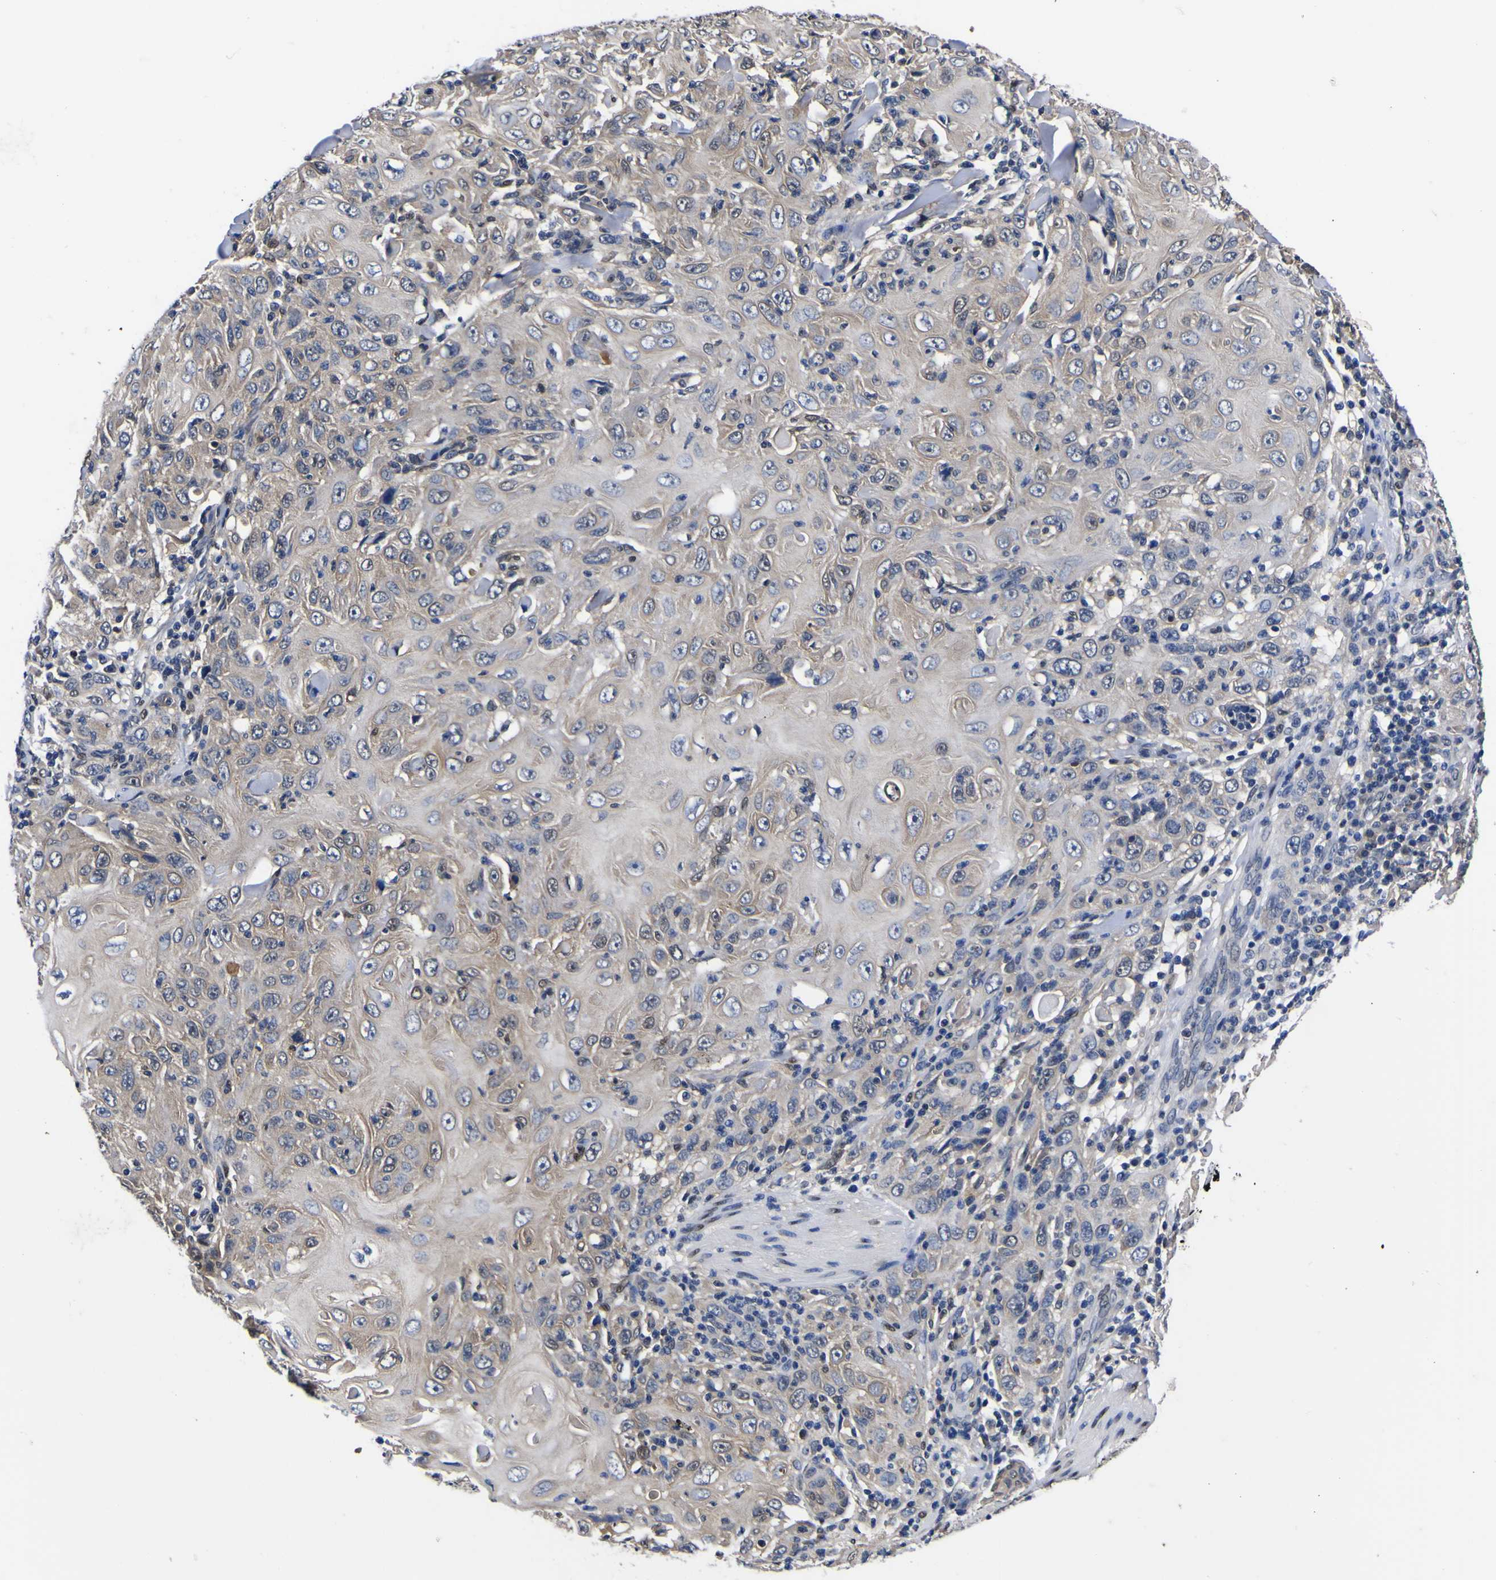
{"staining": {"intensity": "moderate", "quantity": "25%-75%", "location": "cytoplasmic/membranous,nuclear"}, "tissue": "skin cancer", "cell_type": "Tumor cells", "image_type": "cancer", "snomed": [{"axis": "morphology", "description": "Squamous cell carcinoma, NOS"}, {"axis": "topography", "description": "Skin"}], "caption": "Protein expression analysis of human skin squamous cell carcinoma reveals moderate cytoplasmic/membranous and nuclear staining in about 25%-75% of tumor cells.", "gene": "FAM110B", "patient": {"sex": "female", "age": 88}}